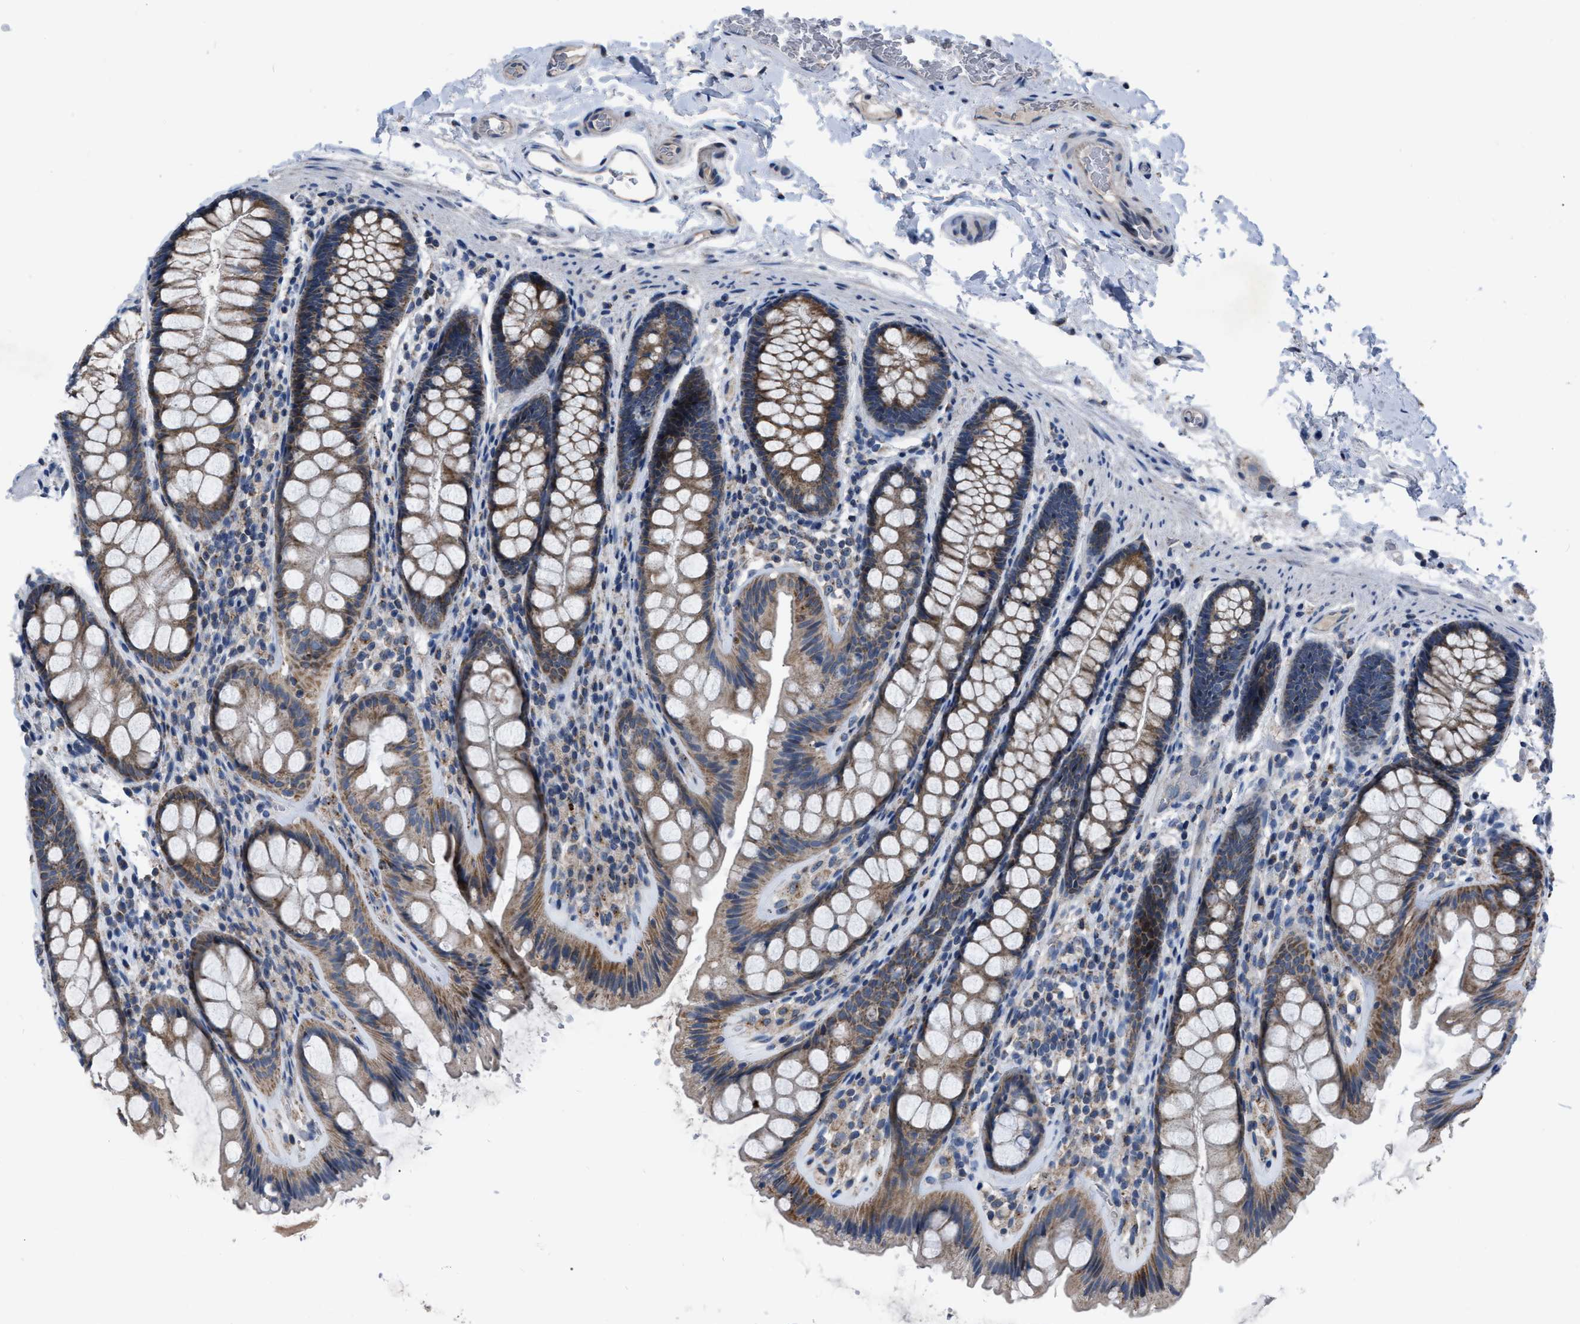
{"staining": {"intensity": "negative", "quantity": "none", "location": "none"}, "tissue": "colon", "cell_type": "Endothelial cells", "image_type": "normal", "snomed": [{"axis": "morphology", "description": "Normal tissue, NOS"}, {"axis": "topography", "description": "Colon"}], "caption": "This micrograph is of unremarkable colon stained with immunohistochemistry (IHC) to label a protein in brown with the nuclei are counter-stained blue. There is no expression in endothelial cells.", "gene": "DDX56", "patient": {"sex": "female", "age": 56}}